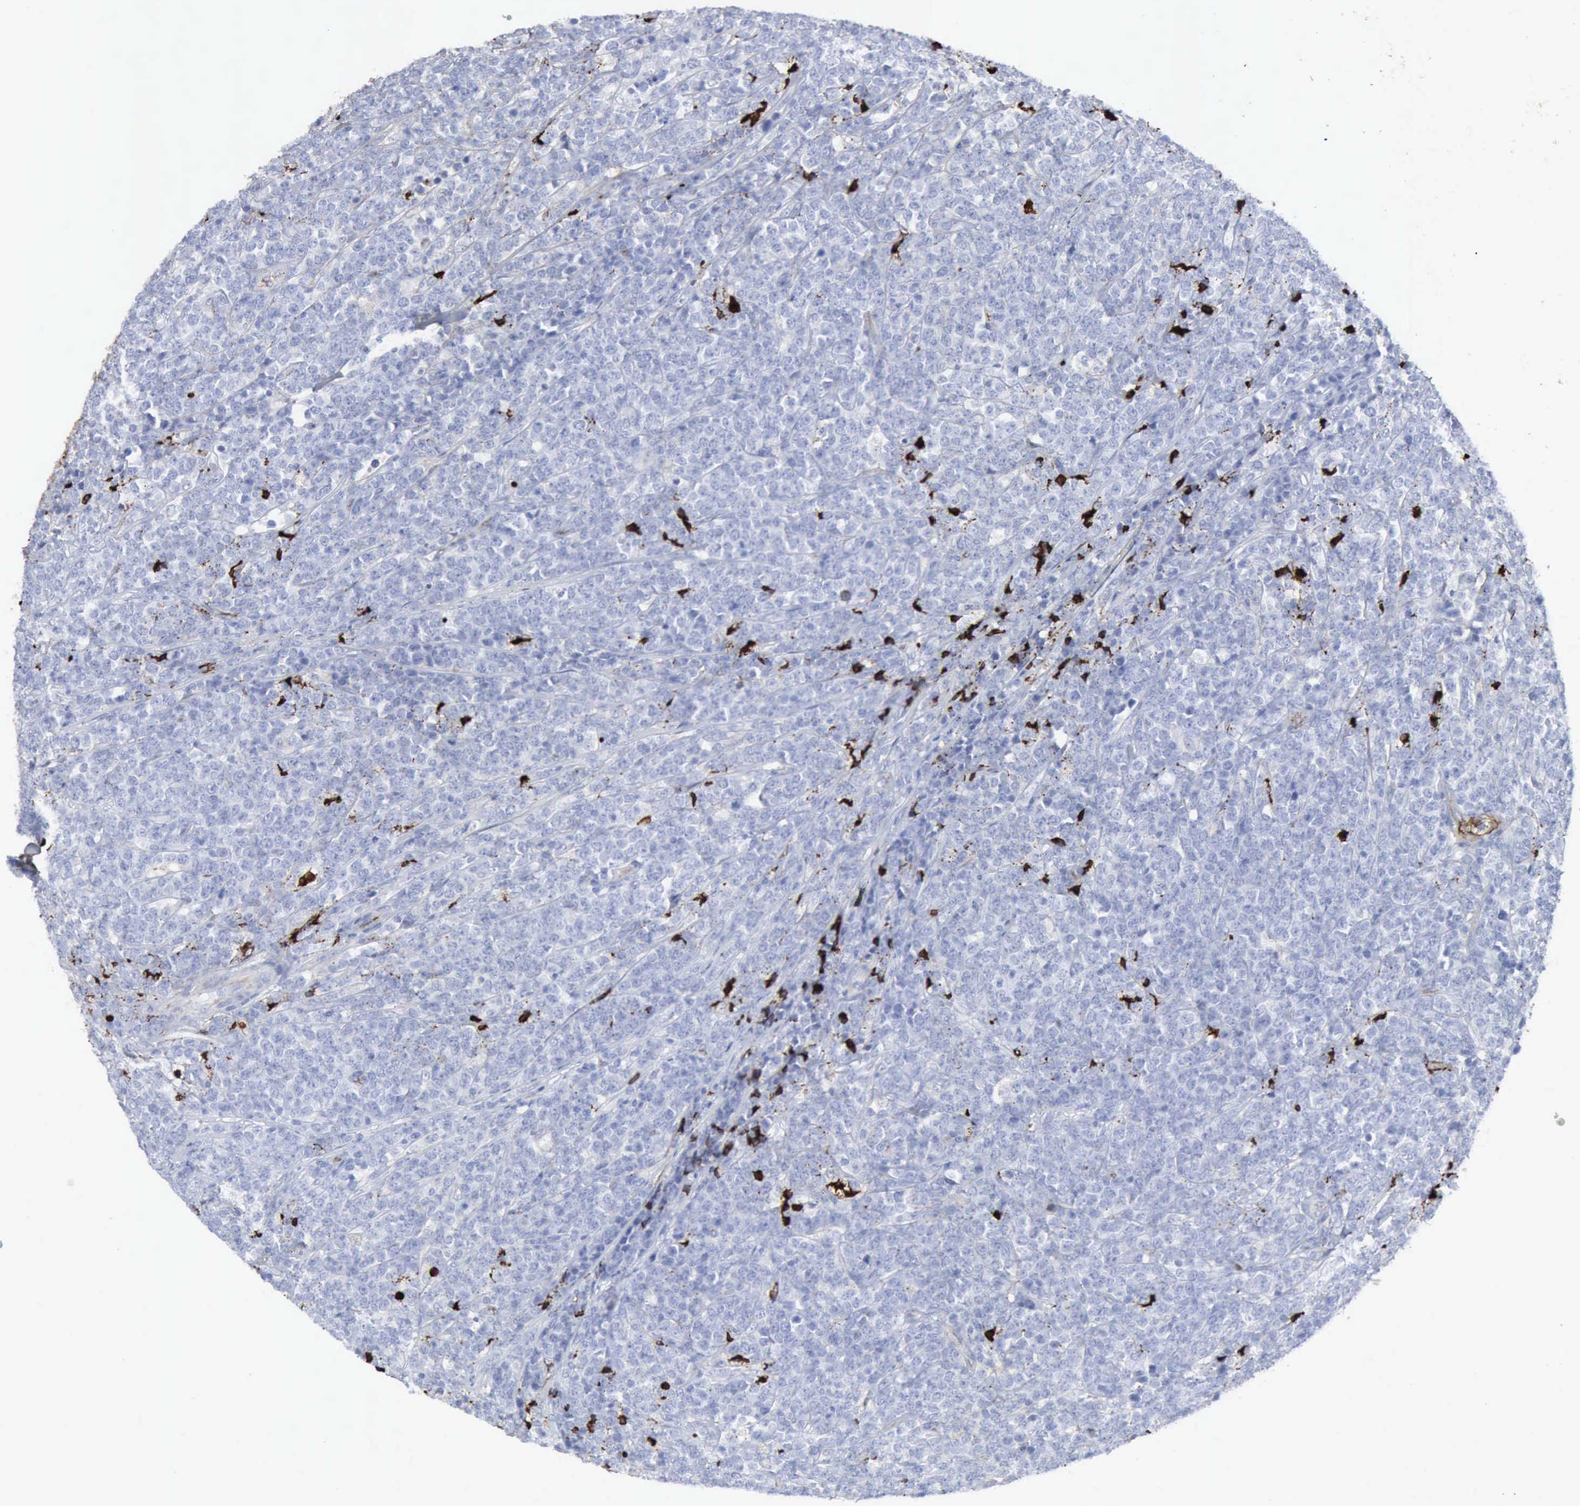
{"staining": {"intensity": "negative", "quantity": "none", "location": "none"}, "tissue": "lymphoma", "cell_type": "Tumor cells", "image_type": "cancer", "snomed": [{"axis": "morphology", "description": "Malignant lymphoma, non-Hodgkin's type, High grade"}, {"axis": "topography", "description": "Small intestine"}, {"axis": "topography", "description": "Colon"}], "caption": "This is an immunohistochemistry (IHC) histopathology image of high-grade malignant lymphoma, non-Hodgkin's type. There is no positivity in tumor cells.", "gene": "C4BPA", "patient": {"sex": "male", "age": 8}}